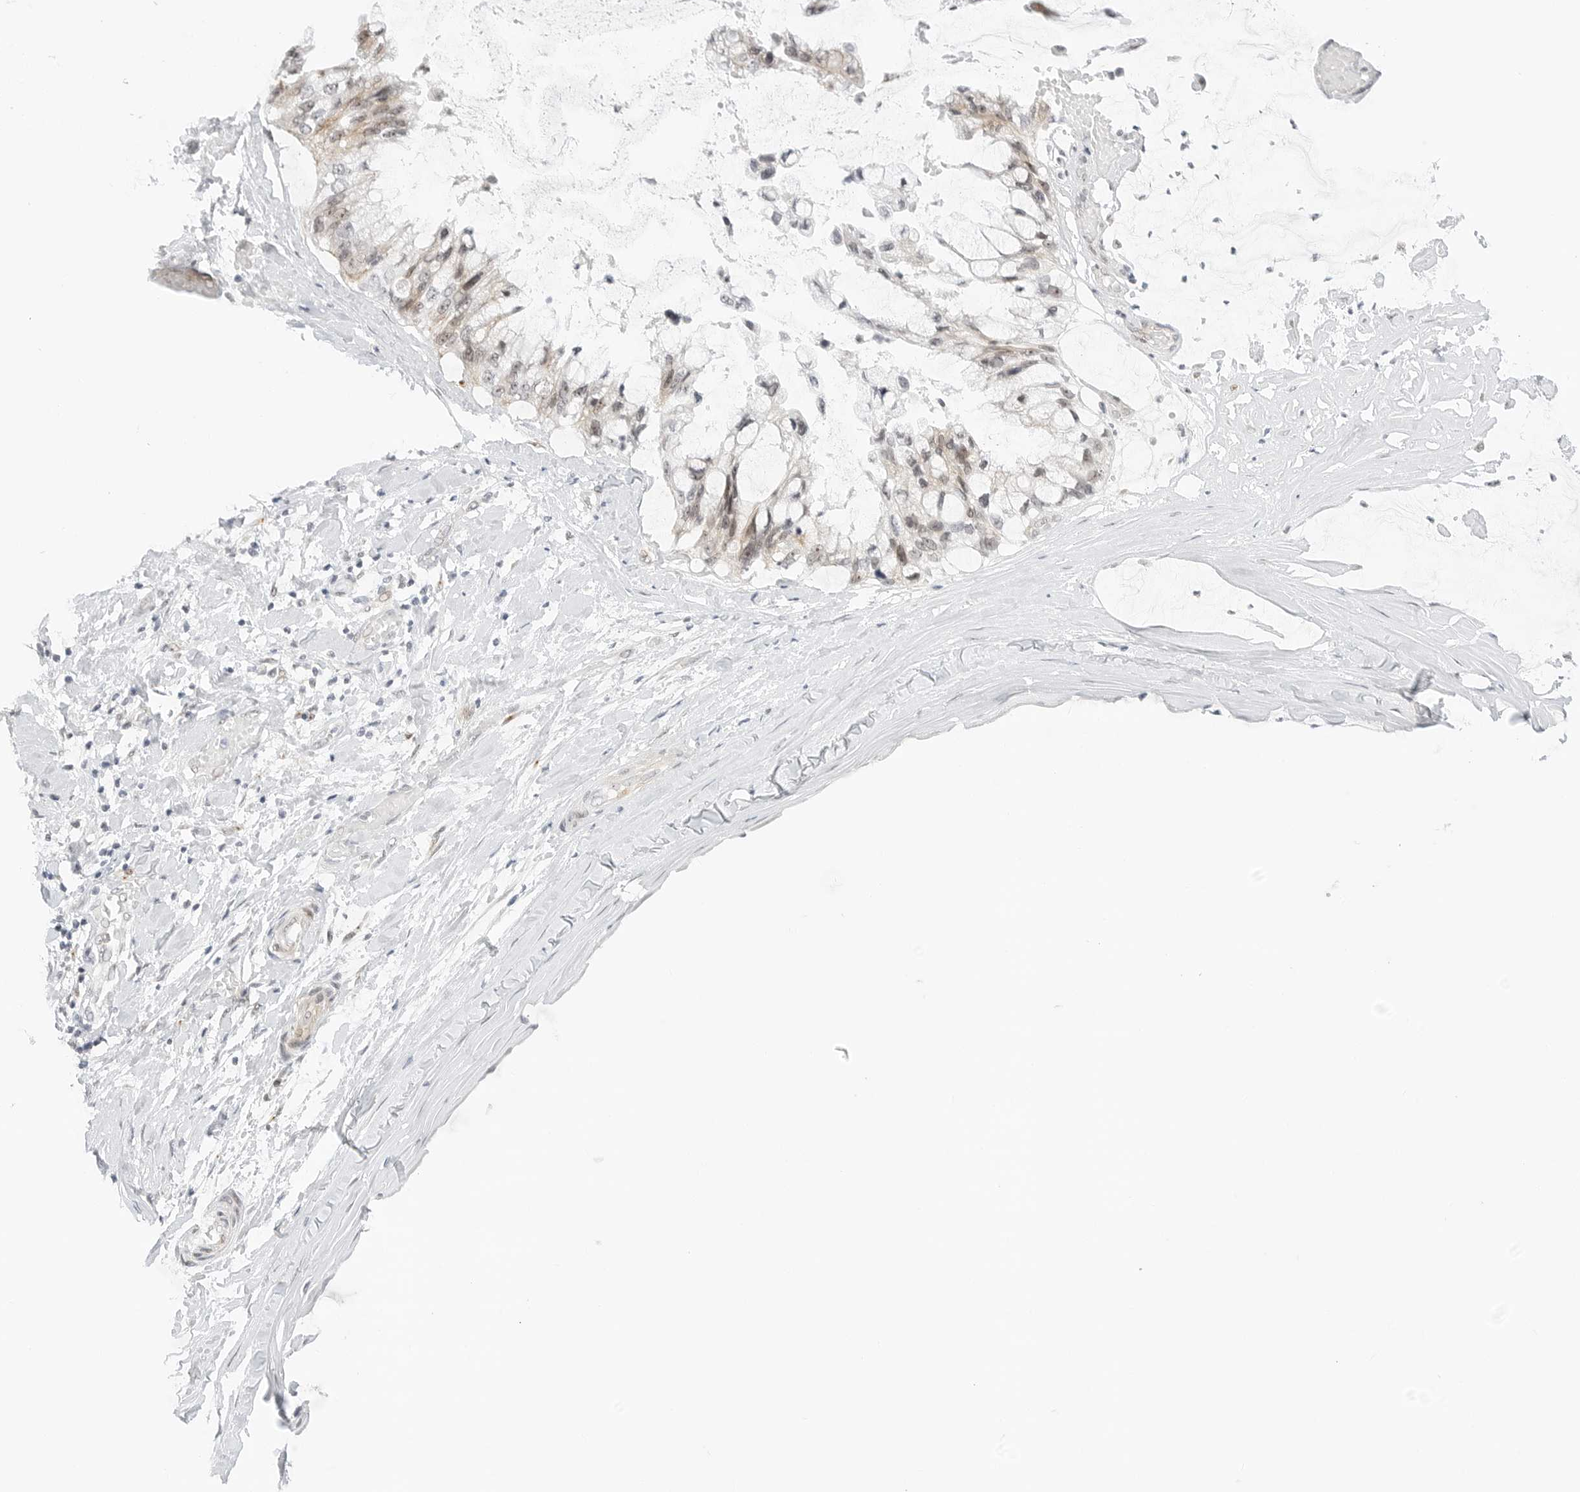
{"staining": {"intensity": "weak", "quantity": "<25%", "location": "cytoplasmic/membranous,nuclear"}, "tissue": "ovarian cancer", "cell_type": "Tumor cells", "image_type": "cancer", "snomed": [{"axis": "morphology", "description": "Cystadenocarcinoma, mucinous, NOS"}, {"axis": "topography", "description": "Ovary"}], "caption": "There is no significant expression in tumor cells of ovarian cancer (mucinous cystadenocarcinoma). Nuclei are stained in blue.", "gene": "HIPK3", "patient": {"sex": "female", "age": 39}}